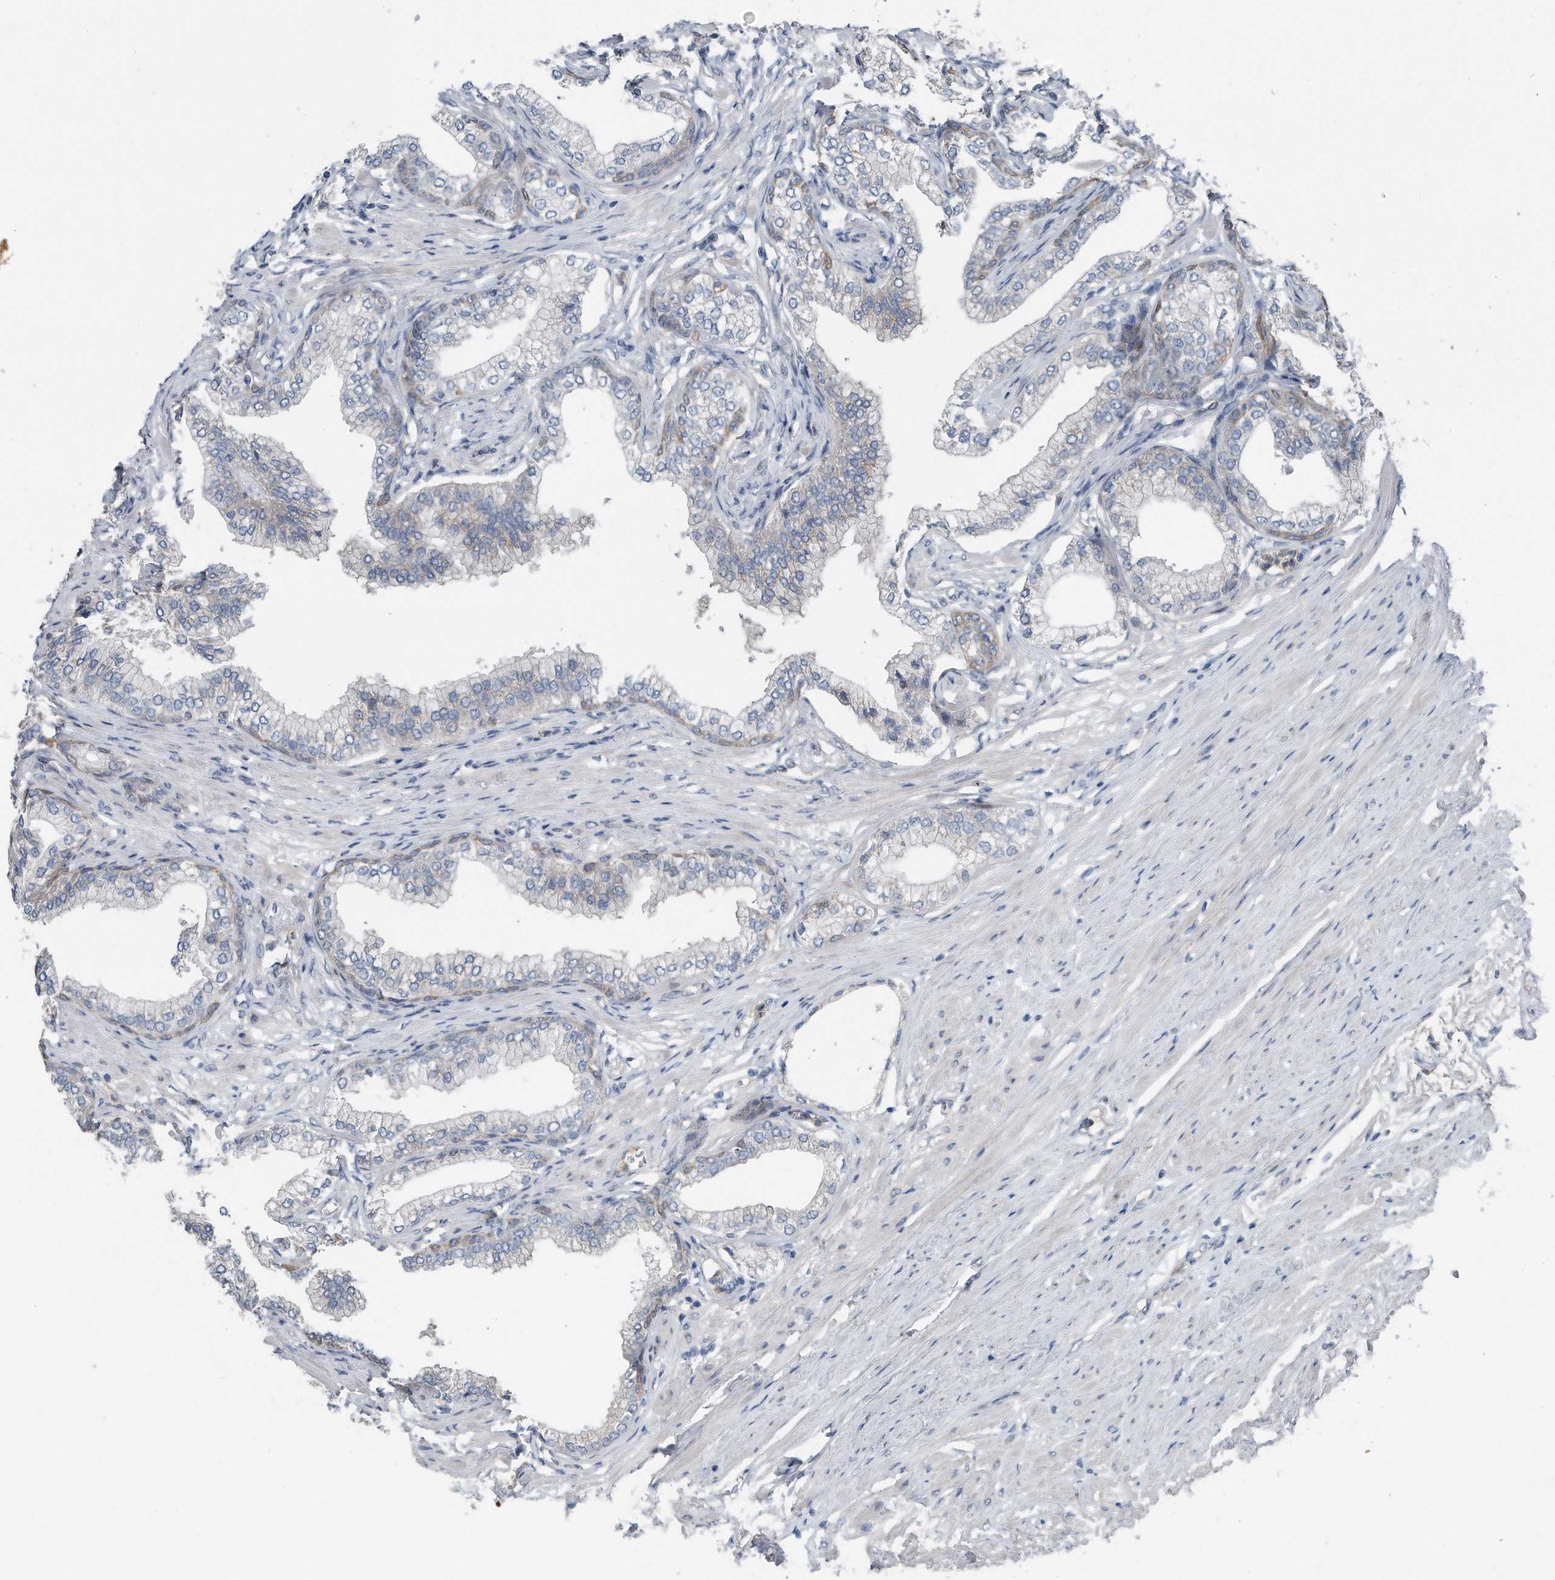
{"staining": {"intensity": "weak", "quantity": "<25%", "location": "cytoplasmic/membranous"}, "tissue": "prostate", "cell_type": "Glandular cells", "image_type": "normal", "snomed": [{"axis": "morphology", "description": "Normal tissue, NOS"}, {"axis": "morphology", "description": "Urothelial carcinoma, Low grade"}, {"axis": "topography", "description": "Urinary bladder"}, {"axis": "topography", "description": "Prostate"}], "caption": "This micrograph is of normal prostate stained with immunohistochemistry to label a protein in brown with the nuclei are counter-stained blue. There is no expression in glandular cells.", "gene": "YRDC", "patient": {"sex": "male", "age": 60}}